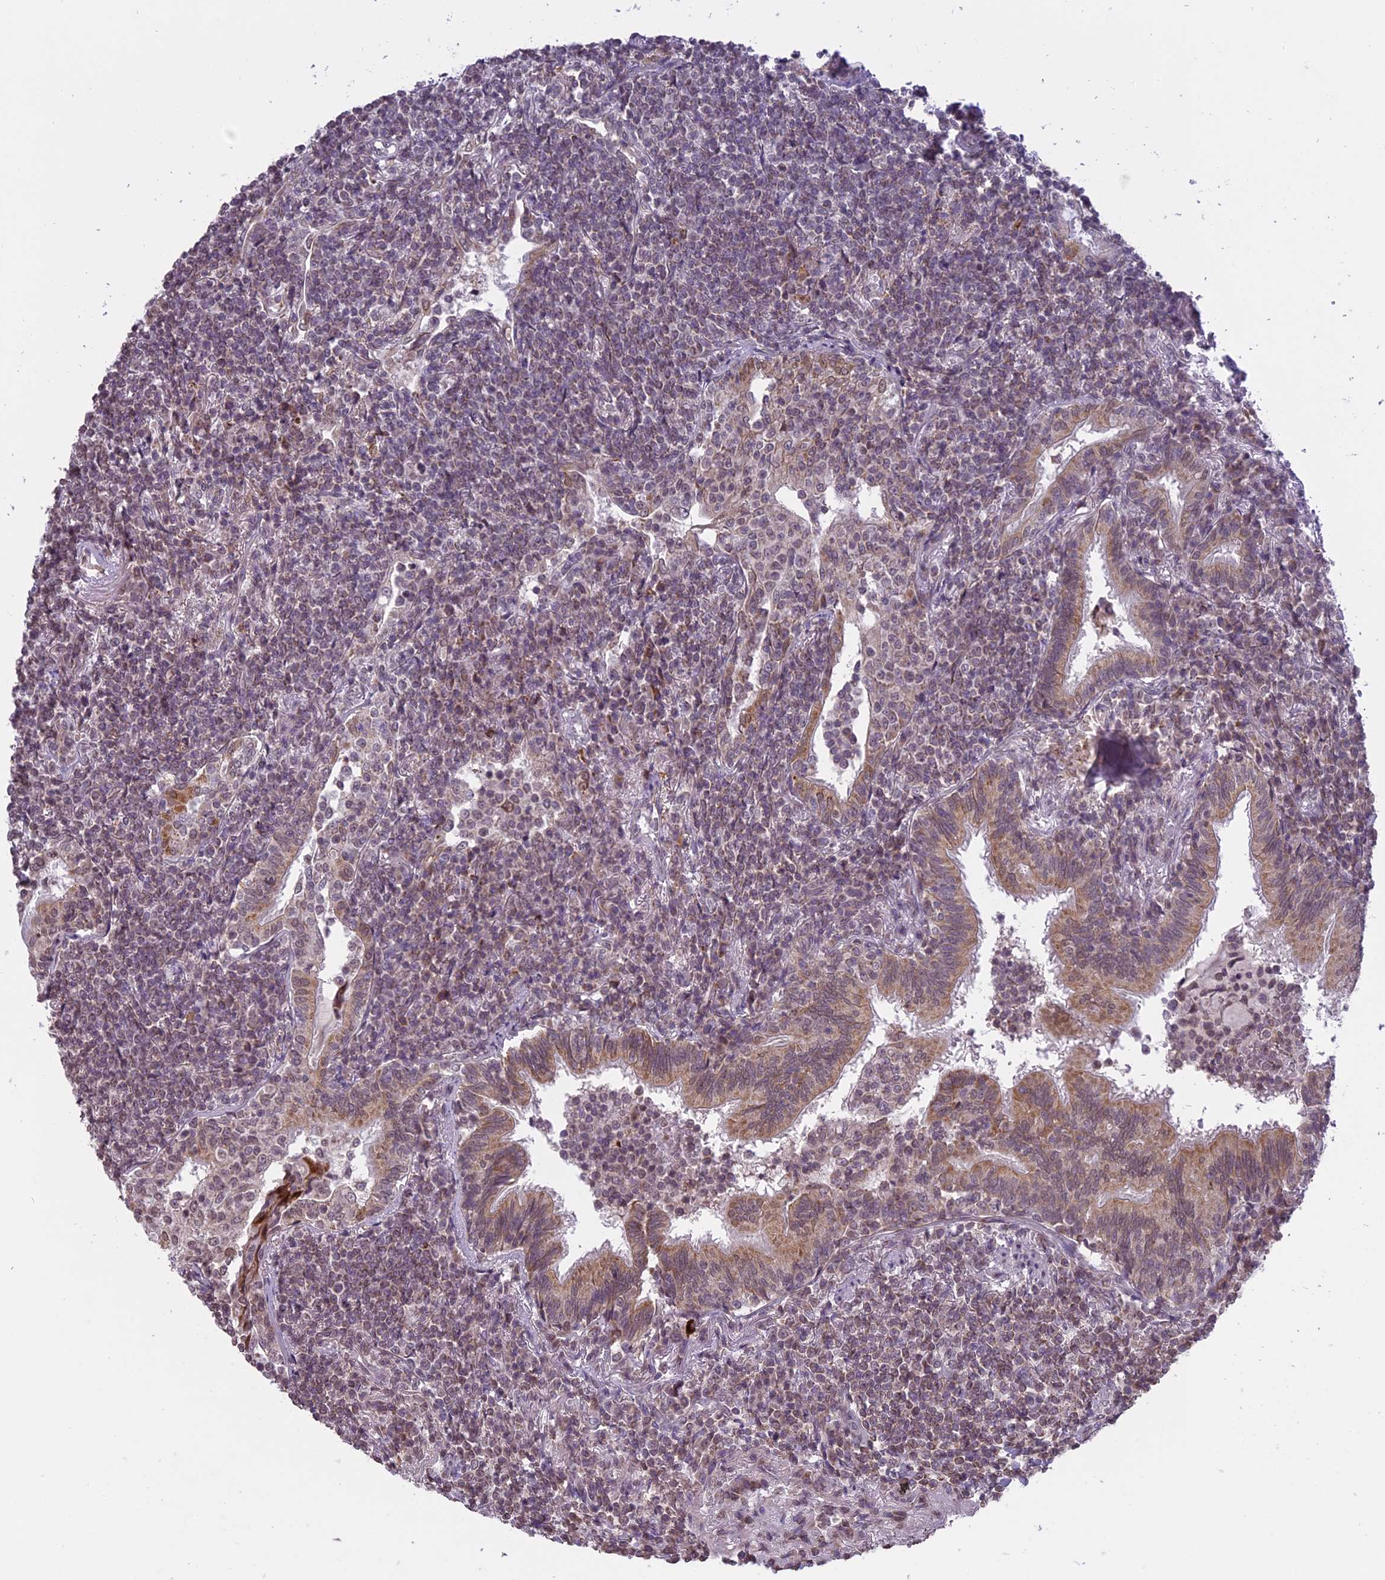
{"staining": {"intensity": "weak", "quantity": ">75%", "location": "cytoplasmic/membranous,nuclear"}, "tissue": "lymphoma", "cell_type": "Tumor cells", "image_type": "cancer", "snomed": [{"axis": "morphology", "description": "Malignant lymphoma, non-Hodgkin's type, Low grade"}, {"axis": "topography", "description": "Lung"}], "caption": "This is an image of IHC staining of malignant lymphoma, non-Hodgkin's type (low-grade), which shows weak staining in the cytoplasmic/membranous and nuclear of tumor cells.", "gene": "ERG28", "patient": {"sex": "female", "age": 71}}